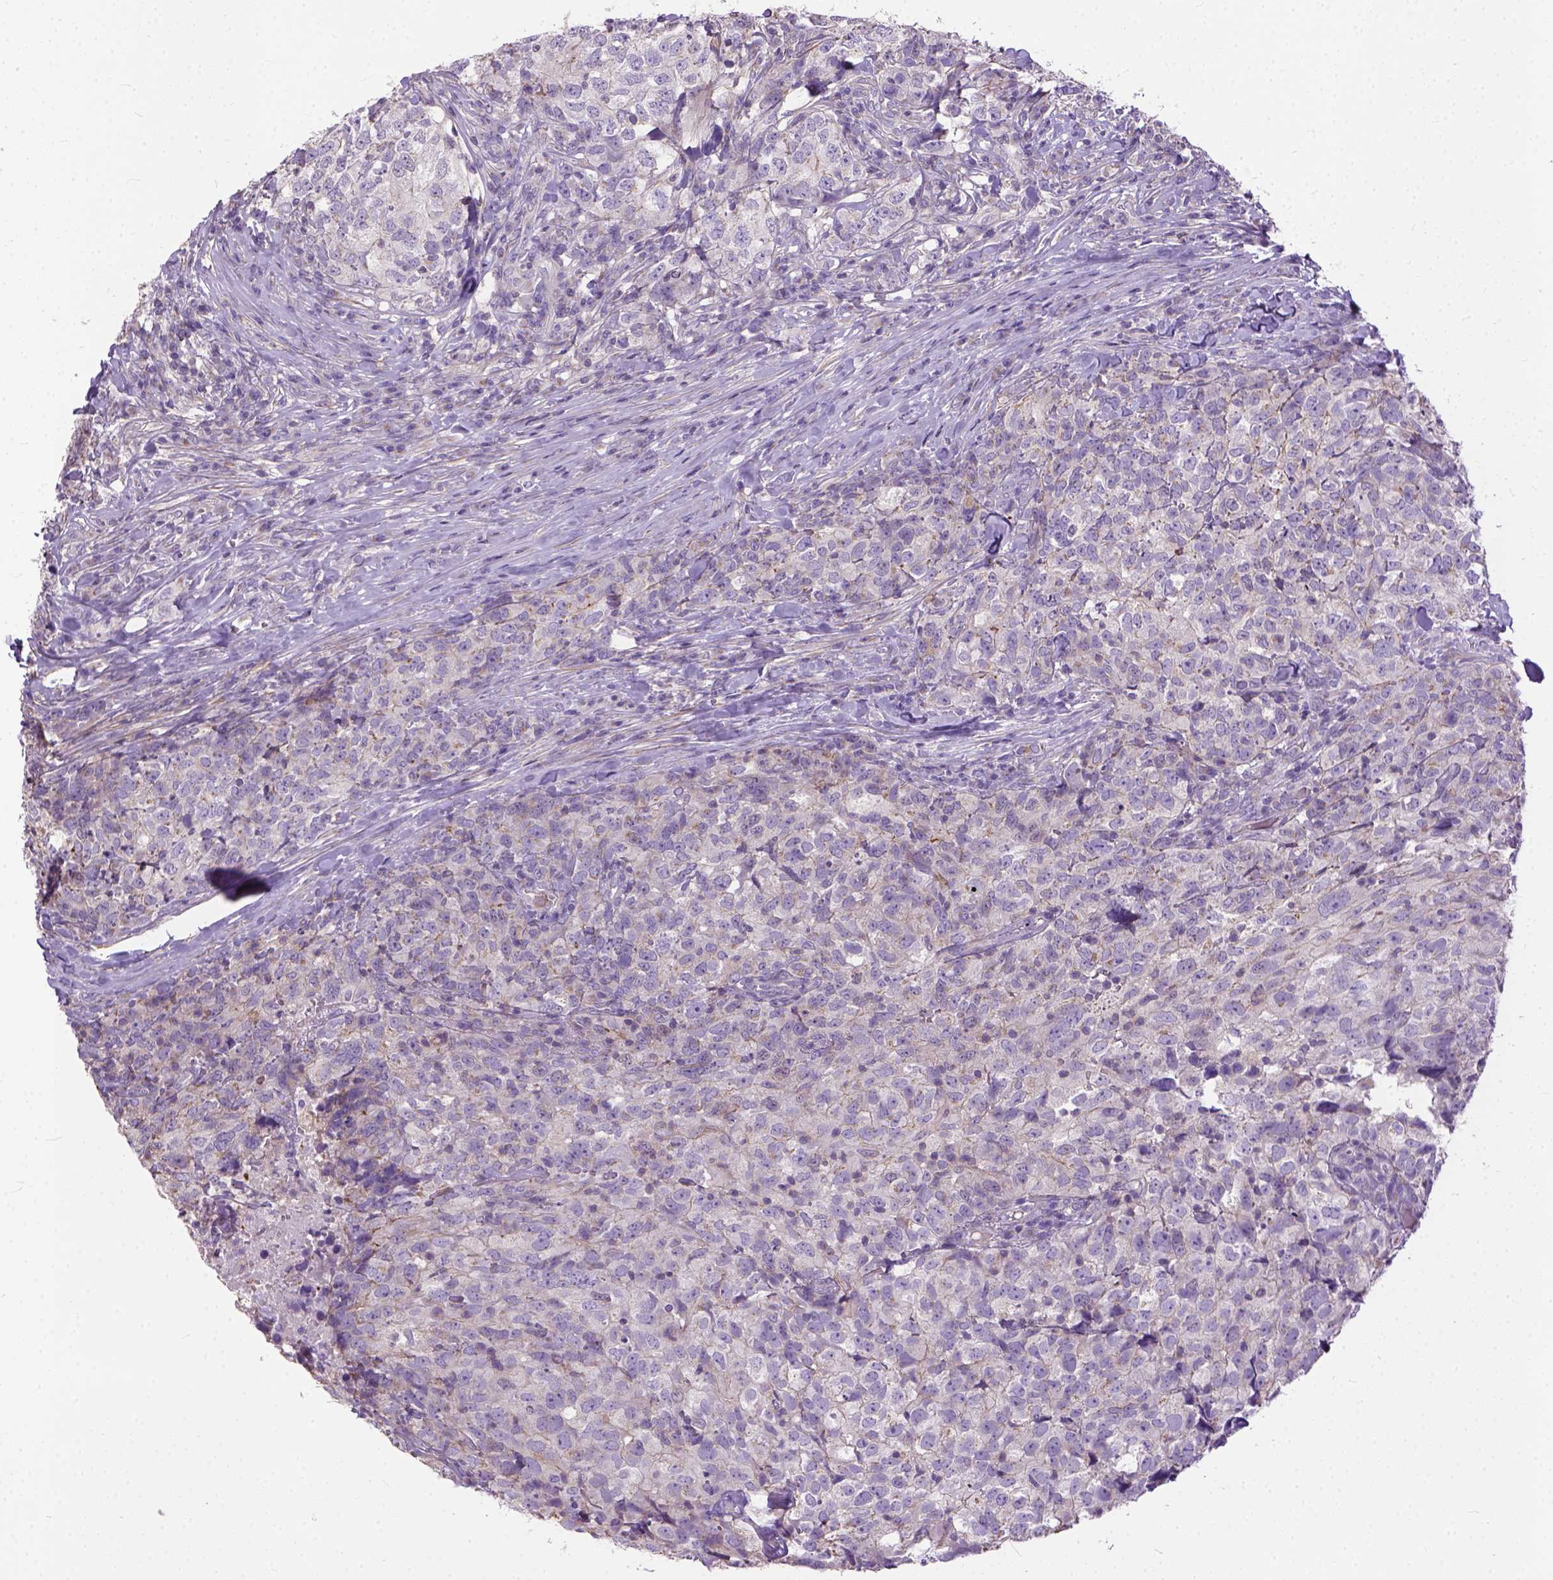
{"staining": {"intensity": "weak", "quantity": "<25%", "location": "cytoplasmic/membranous"}, "tissue": "breast cancer", "cell_type": "Tumor cells", "image_type": "cancer", "snomed": [{"axis": "morphology", "description": "Duct carcinoma"}, {"axis": "topography", "description": "Breast"}], "caption": "There is no significant positivity in tumor cells of breast cancer.", "gene": "BANF2", "patient": {"sex": "female", "age": 30}}